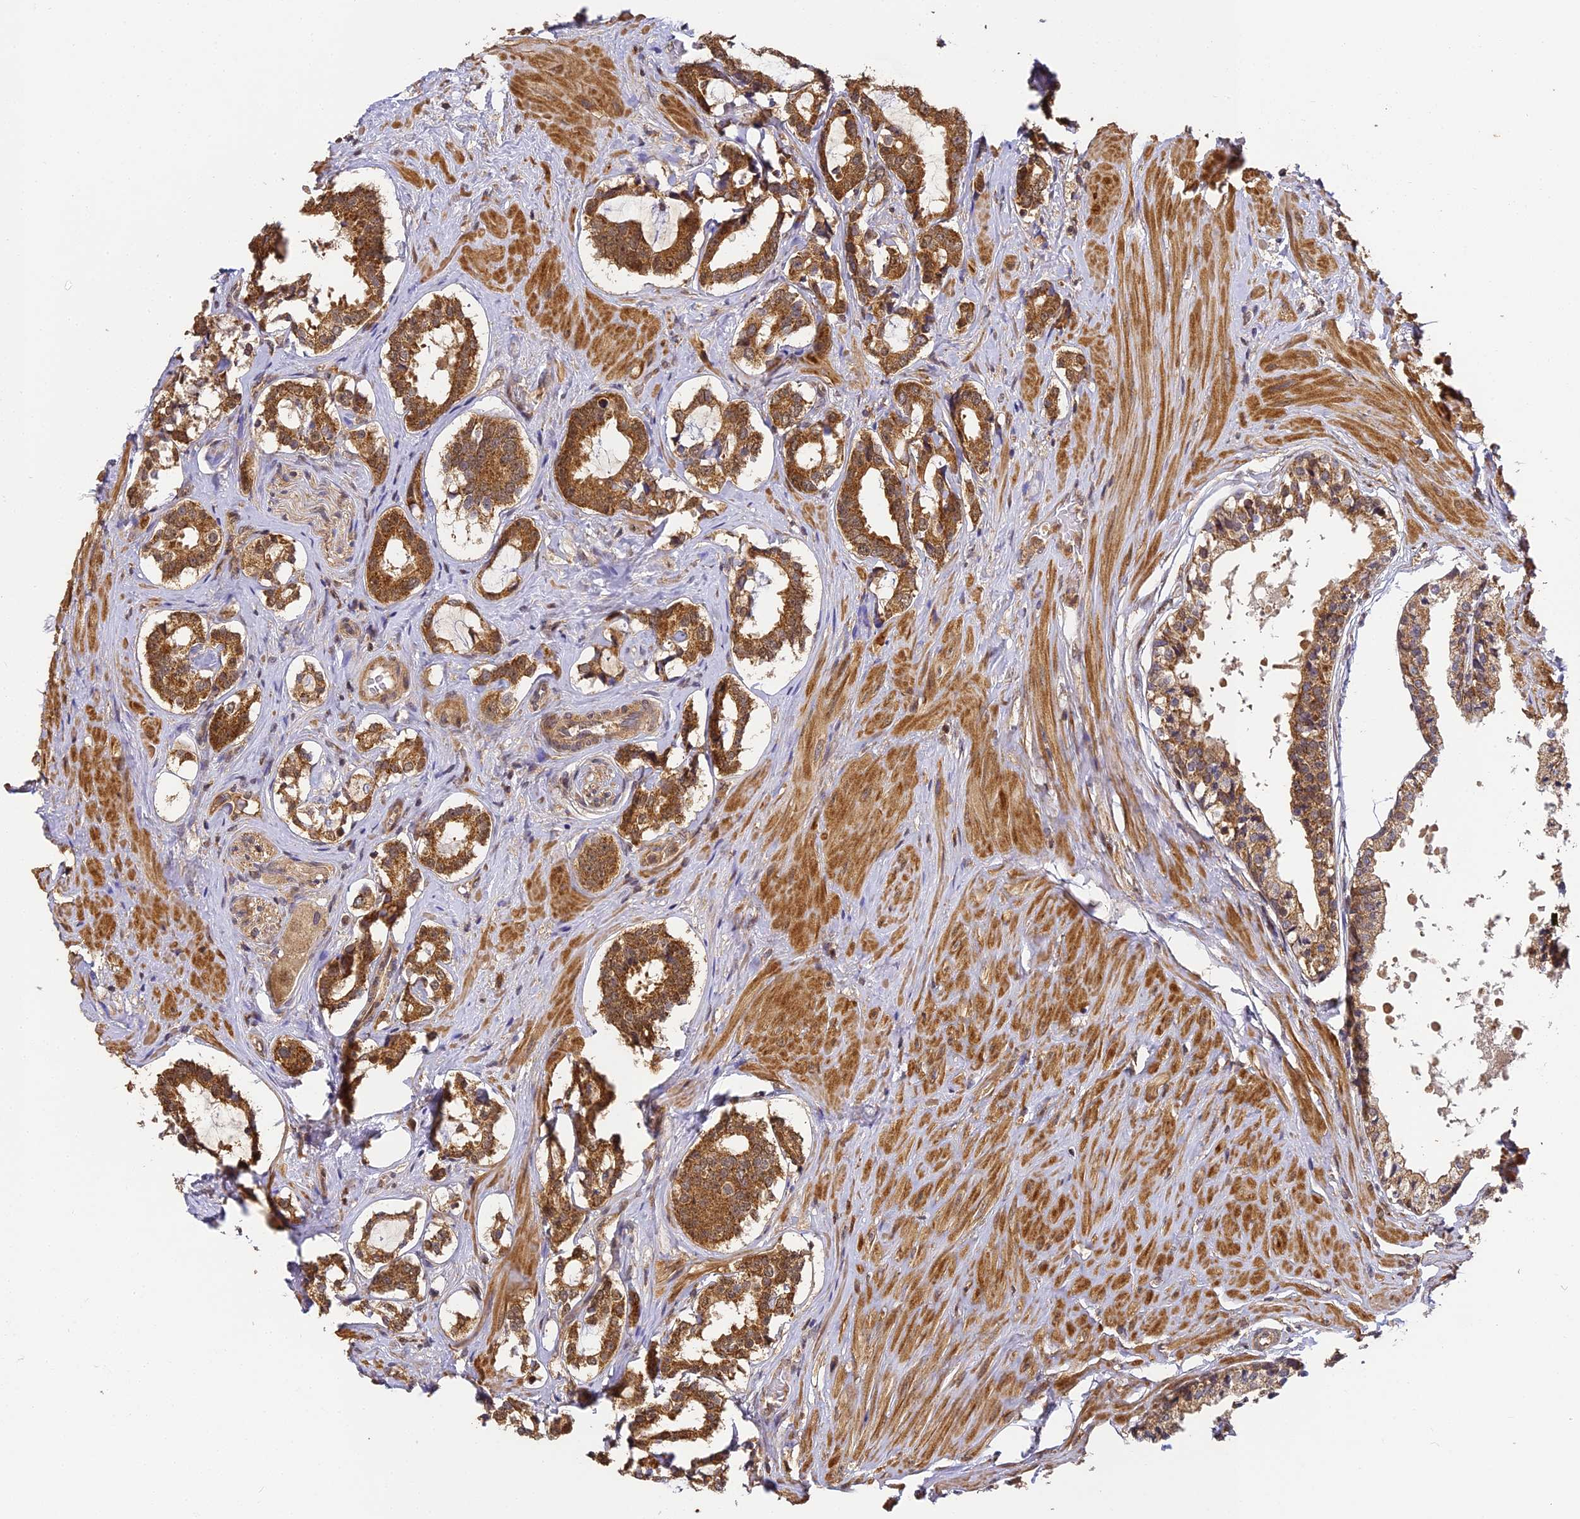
{"staining": {"intensity": "moderate", "quantity": ">75%", "location": "cytoplasmic/membranous"}, "tissue": "prostate cancer", "cell_type": "Tumor cells", "image_type": "cancer", "snomed": [{"axis": "morphology", "description": "Adenocarcinoma, High grade"}, {"axis": "topography", "description": "Prostate"}], "caption": "A photomicrograph showing moderate cytoplasmic/membranous expression in approximately >75% of tumor cells in prostate high-grade adenocarcinoma, as visualized by brown immunohistochemical staining.", "gene": "ZNF443", "patient": {"sex": "male", "age": 58}}